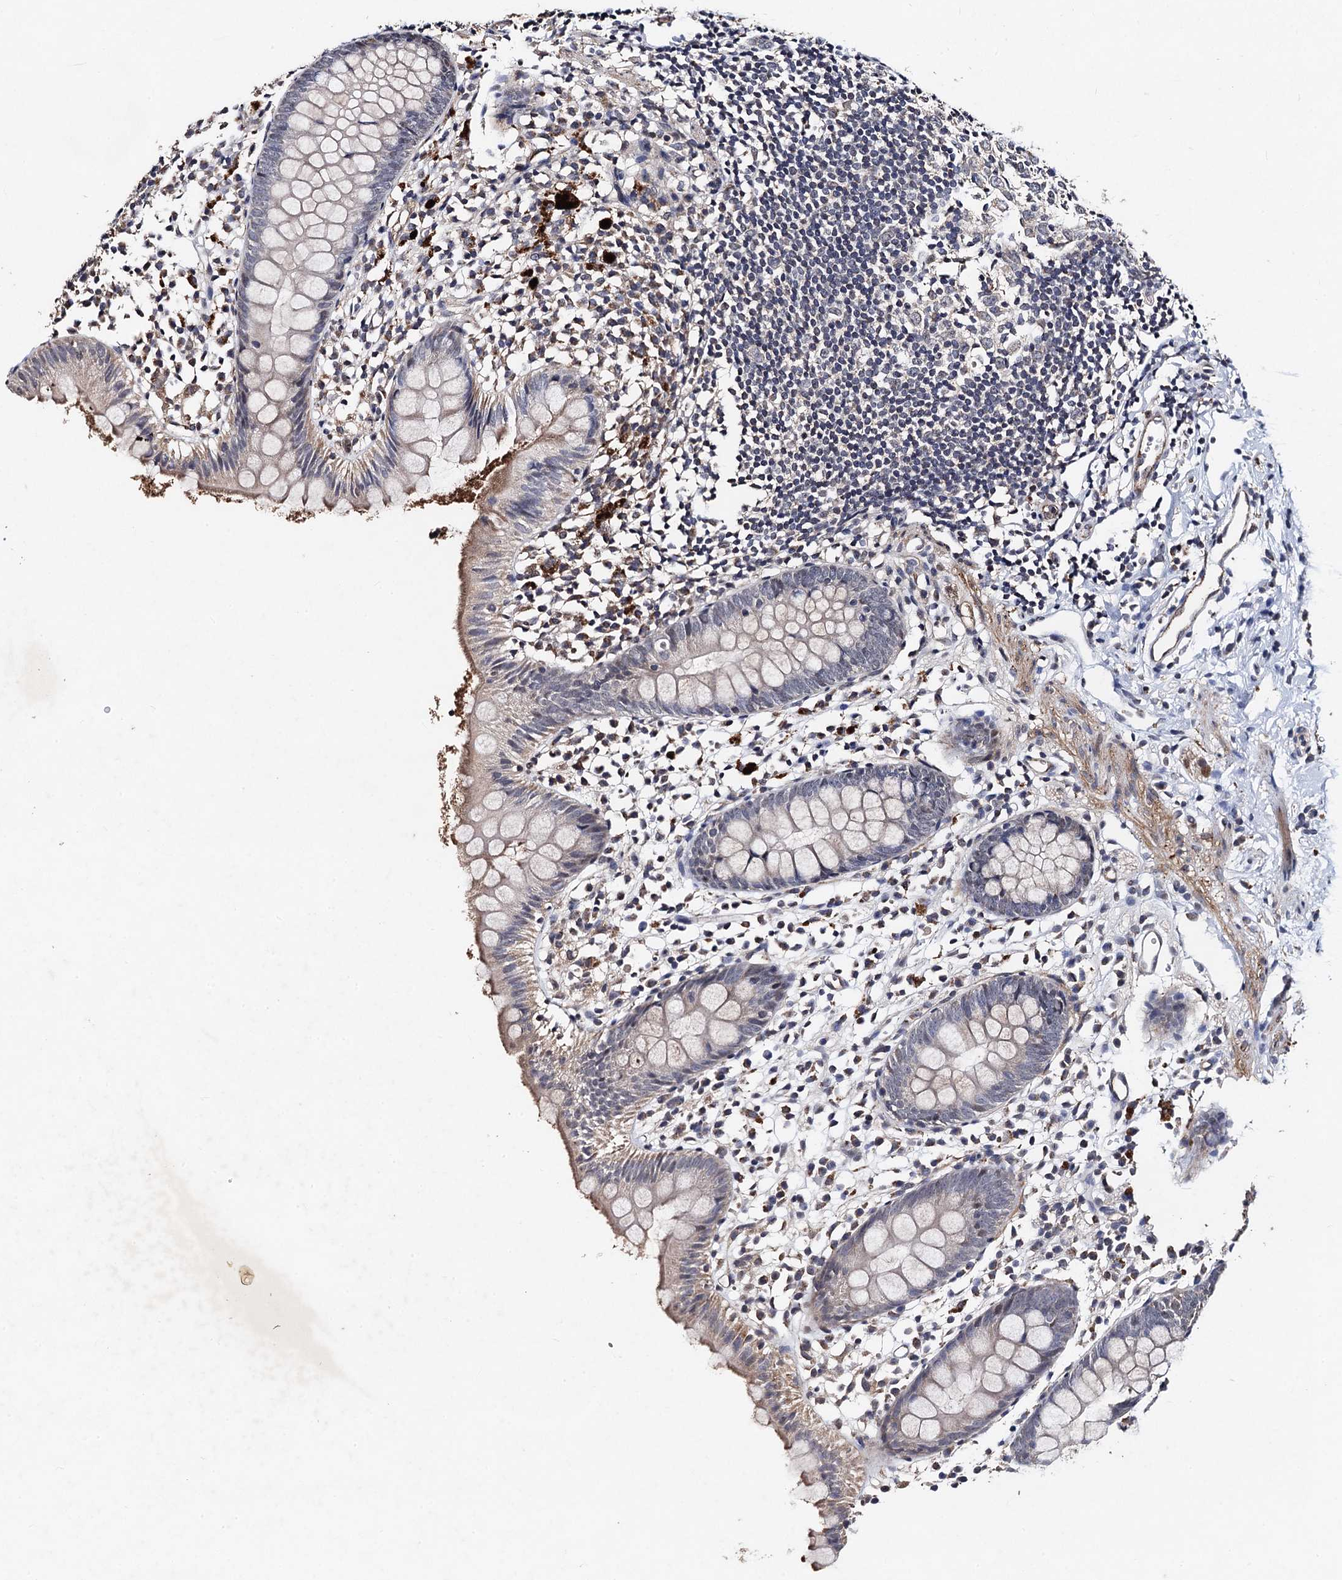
{"staining": {"intensity": "weak", "quantity": "25%-75%", "location": "cytoplasmic/membranous"}, "tissue": "appendix", "cell_type": "Glandular cells", "image_type": "normal", "snomed": [{"axis": "morphology", "description": "Normal tissue, NOS"}, {"axis": "topography", "description": "Appendix"}], "caption": "Immunohistochemical staining of benign human appendix reveals low levels of weak cytoplasmic/membranous expression in about 25%-75% of glandular cells.", "gene": "PPTC7", "patient": {"sex": "female", "age": 20}}